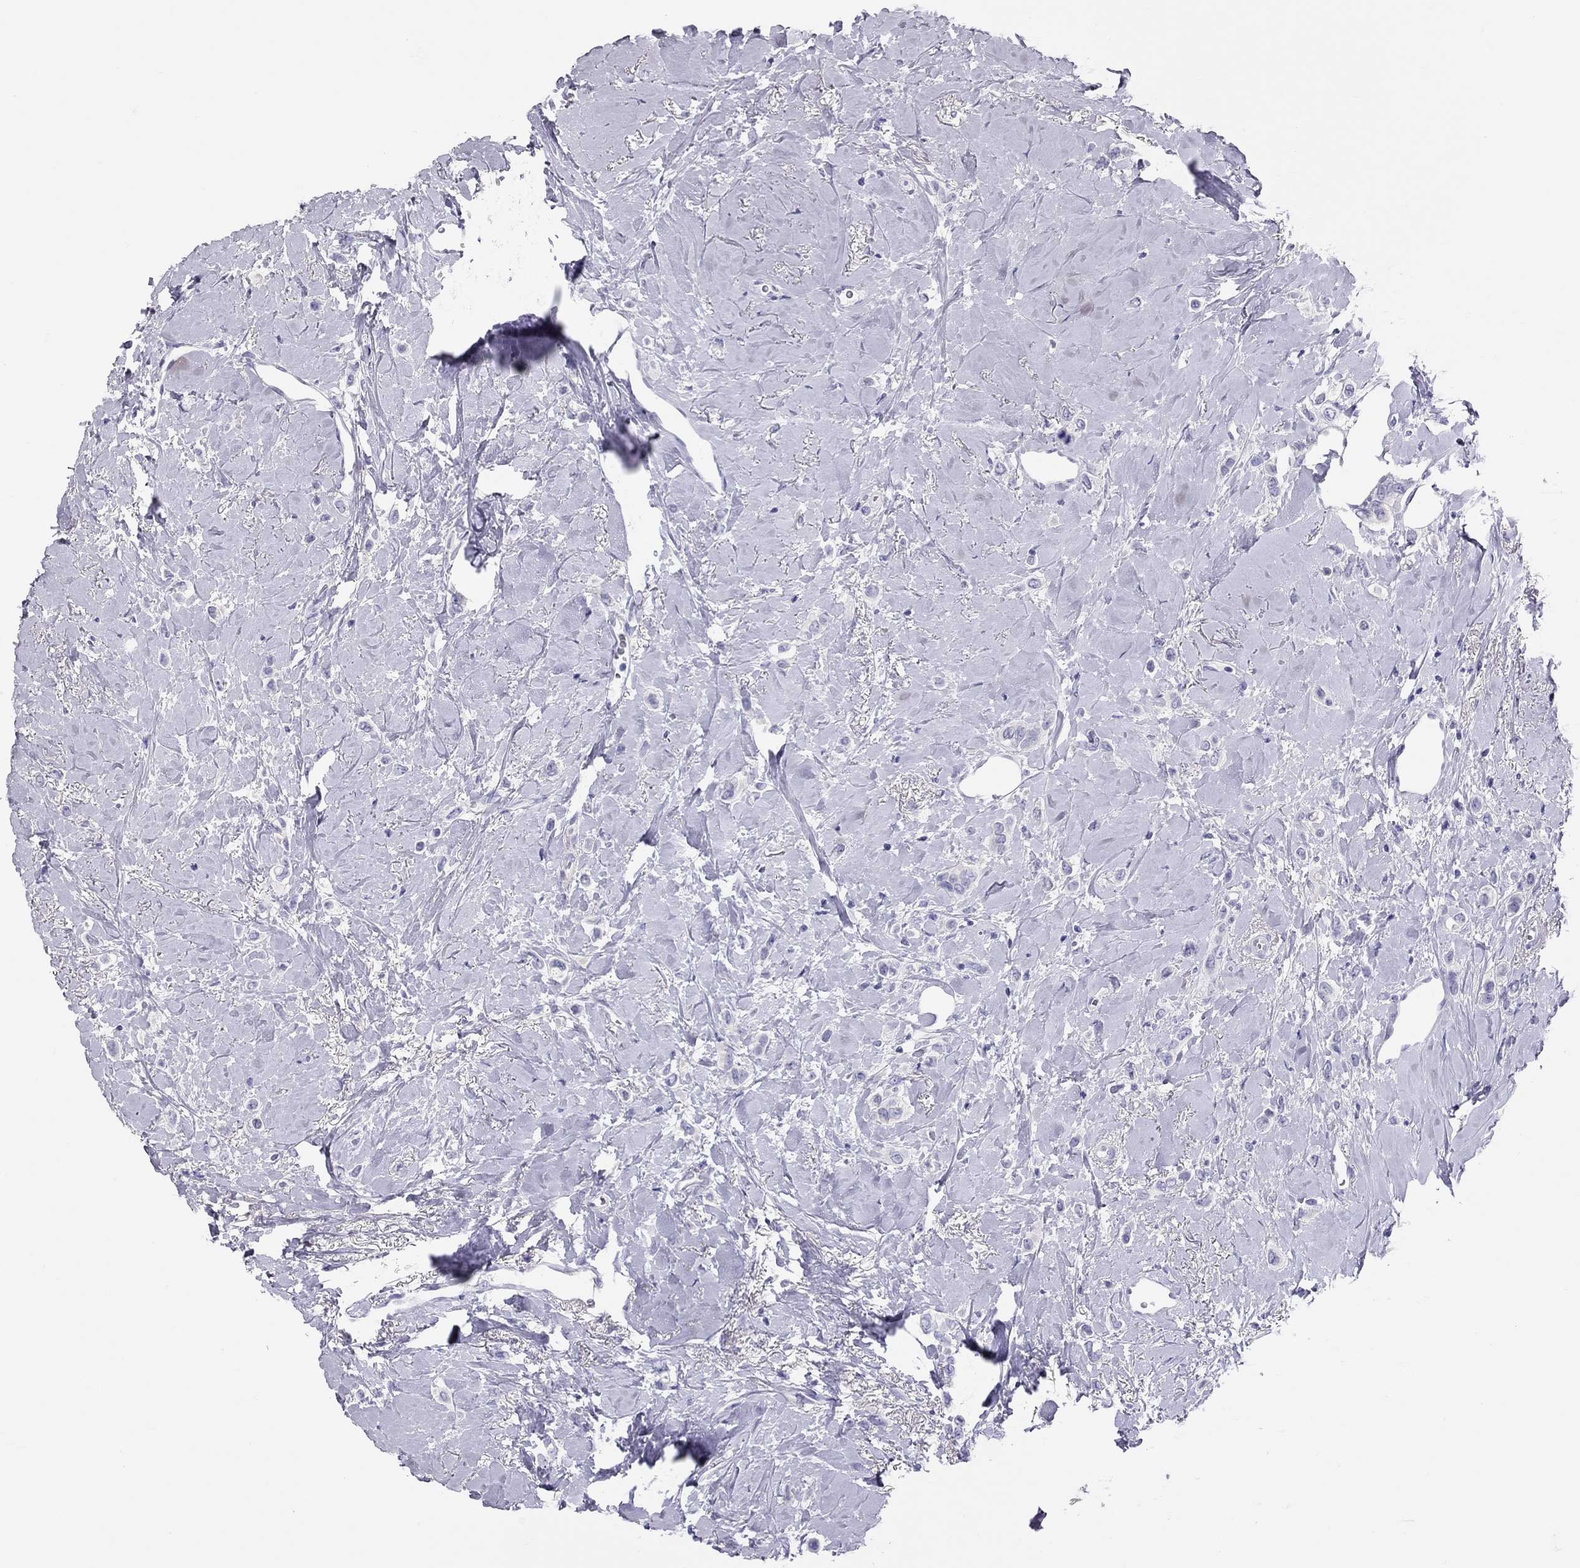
{"staining": {"intensity": "negative", "quantity": "none", "location": "none"}, "tissue": "breast cancer", "cell_type": "Tumor cells", "image_type": "cancer", "snomed": [{"axis": "morphology", "description": "Lobular carcinoma"}, {"axis": "topography", "description": "Breast"}], "caption": "High power microscopy photomicrograph of an IHC photomicrograph of breast lobular carcinoma, revealing no significant positivity in tumor cells.", "gene": "PSMB11", "patient": {"sex": "female", "age": 66}}